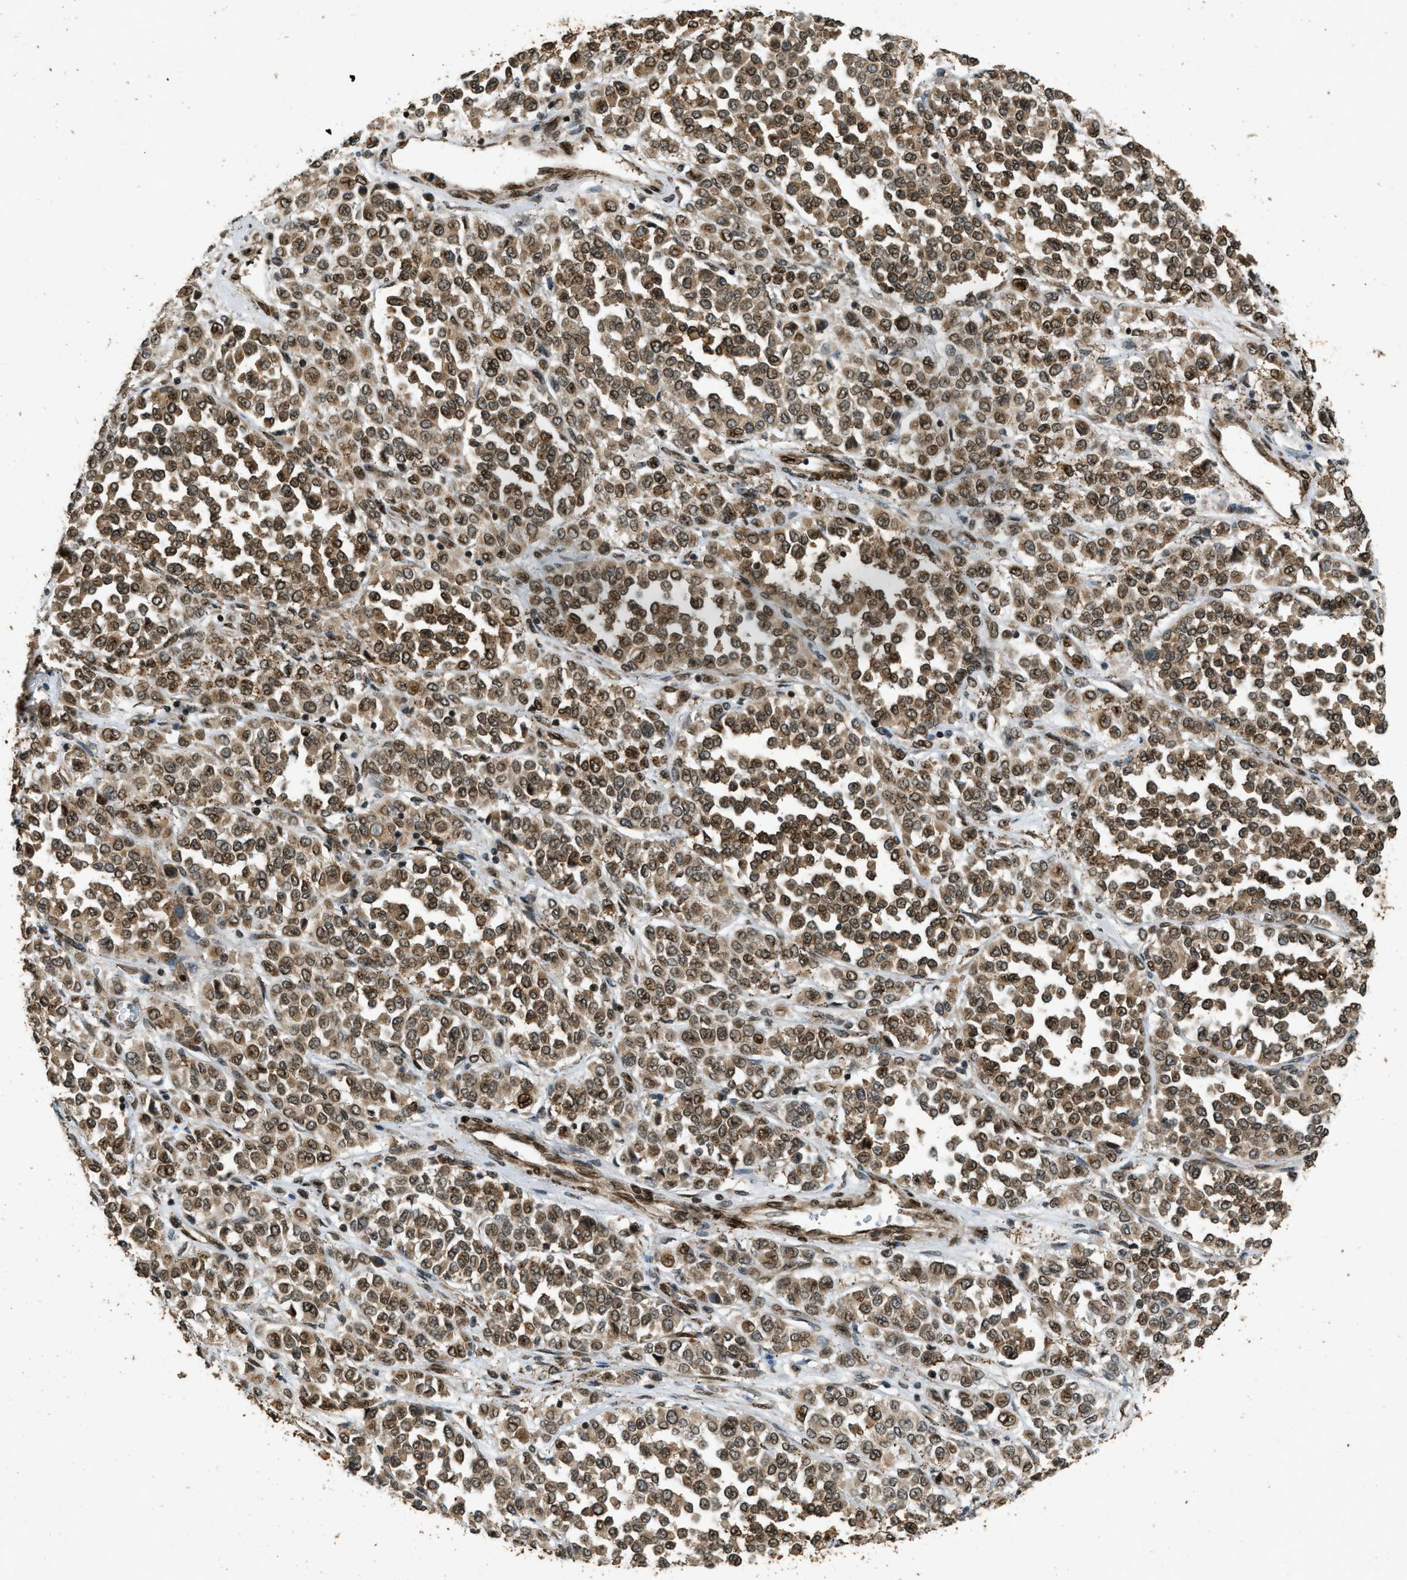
{"staining": {"intensity": "moderate", "quantity": ">75%", "location": "cytoplasmic/membranous,nuclear"}, "tissue": "melanoma", "cell_type": "Tumor cells", "image_type": "cancer", "snomed": [{"axis": "morphology", "description": "Malignant melanoma, Metastatic site"}, {"axis": "topography", "description": "Pancreas"}], "caption": "Immunohistochemical staining of human melanoma reveals medium levels of moderate cytoplasmic/membranous and nuclear staining in about >75% of tumor cells.", "gene": "SYNE1", "patient": {"sex": "female", "age": 30}}